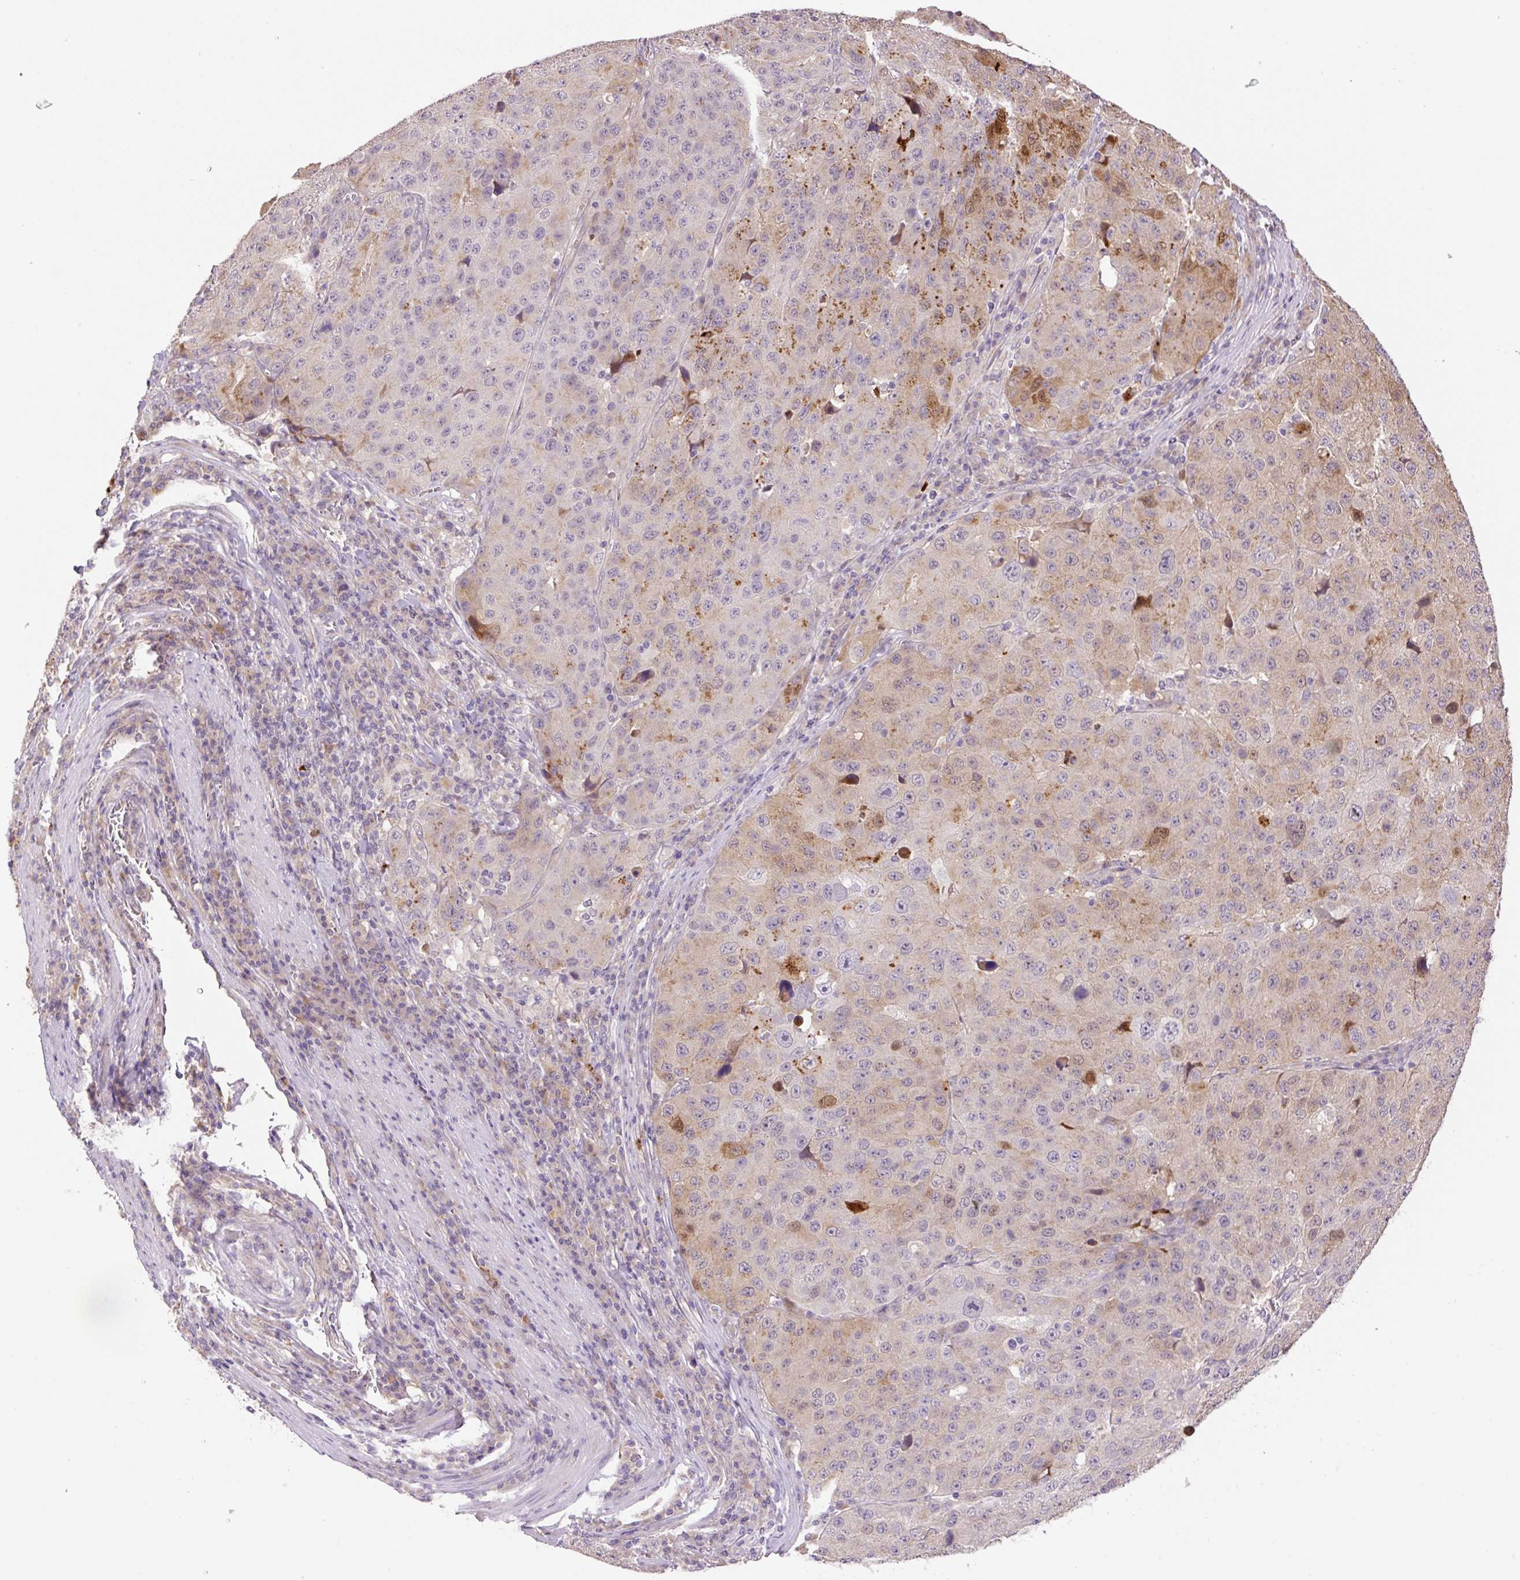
{"staining": {"intensity": "weak", "quantity": "<25%", "location": "cytoplasmic/membranous"}, "tissue": "stomach cancer", "cell_type": "Tumor cells", "image_type": "cancer", "snomed": [{"axis": "morphology", "description": "Adenocarcinoma, NOS"}, {"axis": "topography", "description": "Stomach"}], "caption": "Immunohistochemical staining of human stomach cancer reveals no significant expression in tumor cells. (DAB IHC with hematoxylin counter stain).", "gene": "HABP4", "patient": {"sex": "male", "age": 71}}